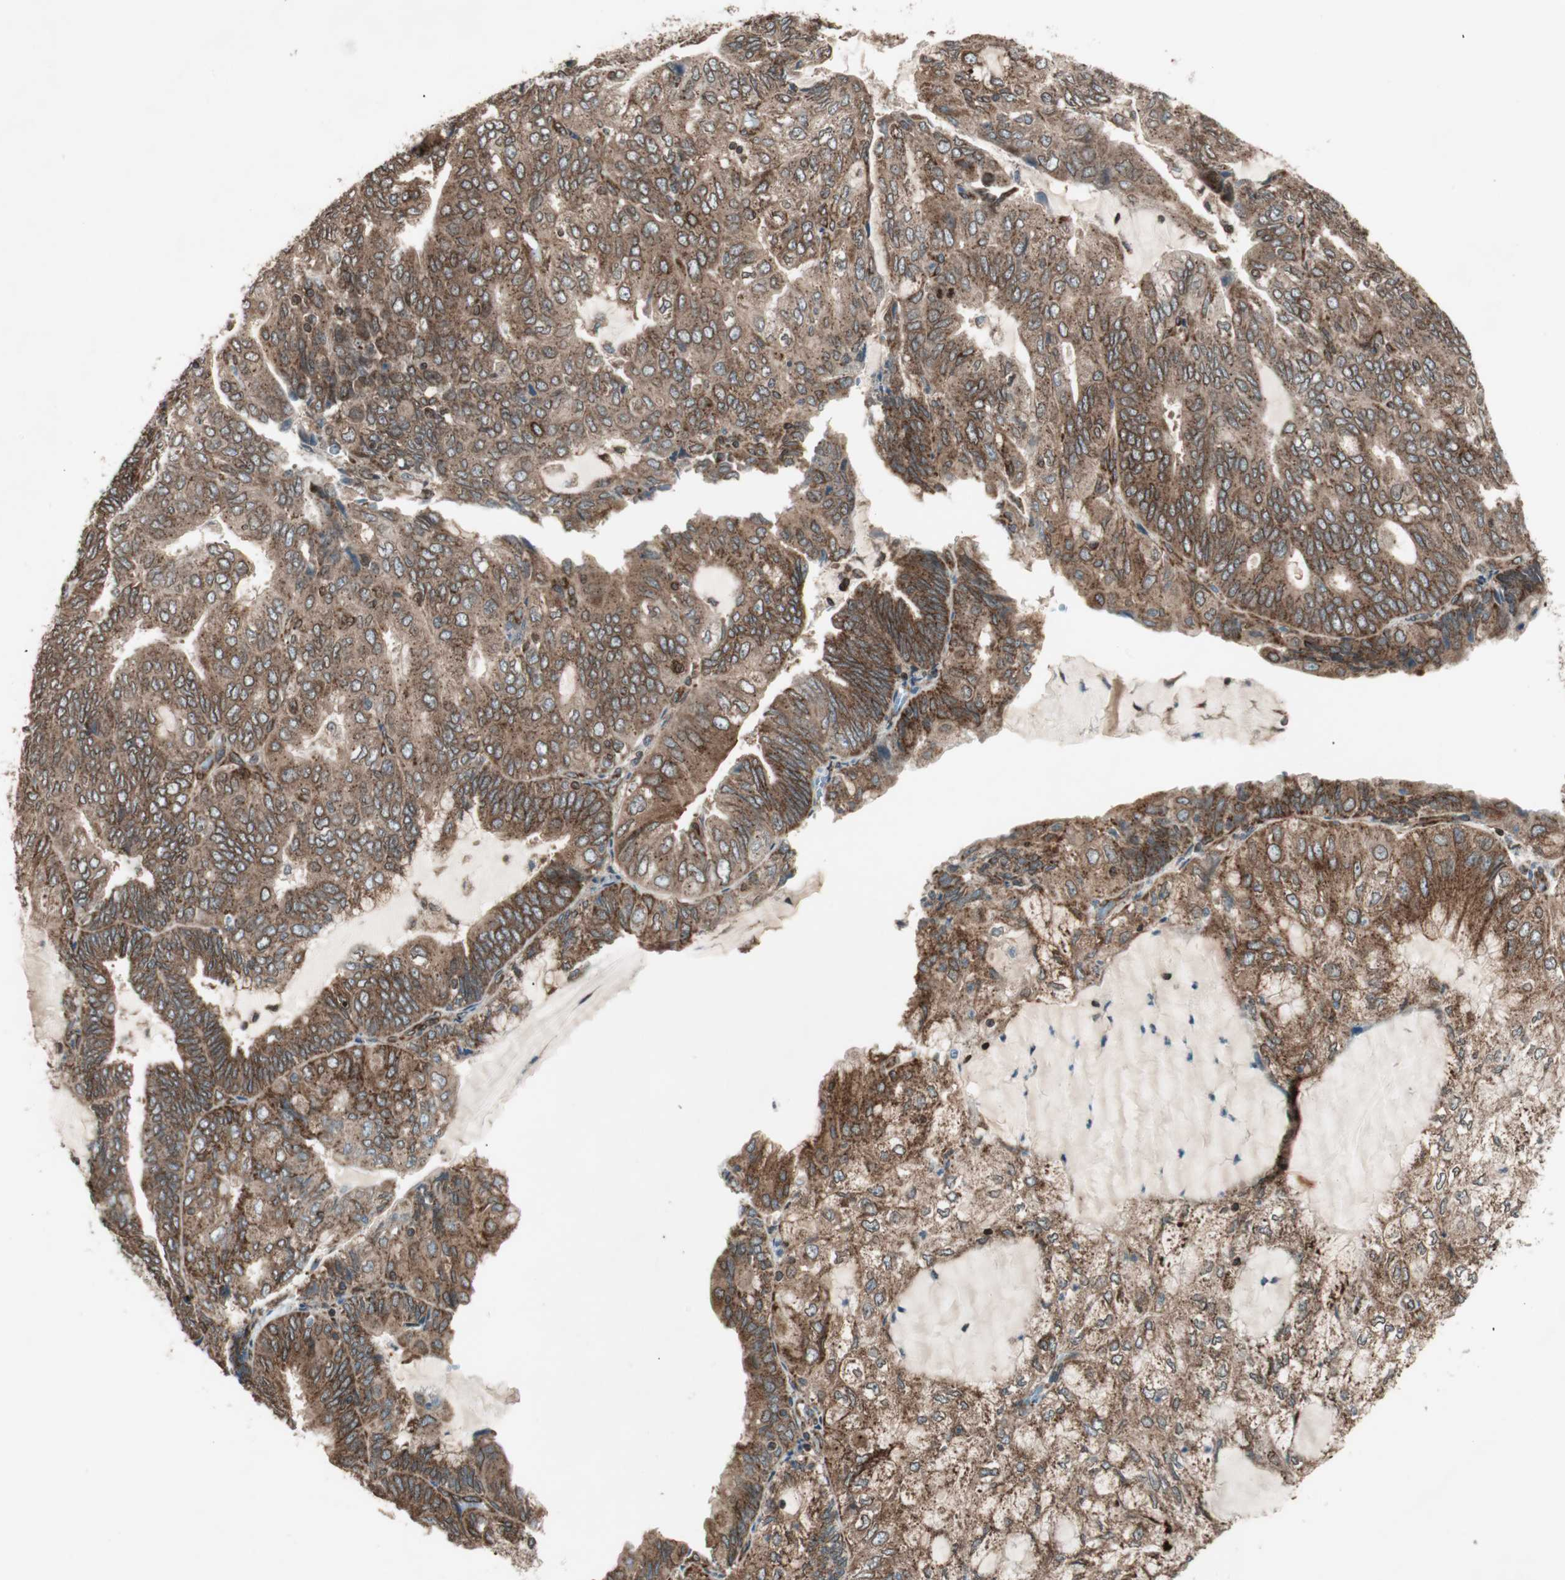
{"staining": {"intensity": "strong", "quantity": ">75%", "location": "cytoplasmic/membranous,nuclear"}, "tissue": "endometrial cancer", "cell_type": "Tumor cells", "image_type": "cancer", "snomed": [{"axis": "morphology", "description": "Adenocarcinoma, NOS"}, {"axis": "topography", "description": "Endometrium"}], "caption": "Human endometrial adenocarcinoma stained for a protein (brown) shows strong cytoplasmic/membranous and nuclear positive positivity in about >75% of tumor cells.", "gene": "NUP62", "patient": {"sex": "female", "age": 81}}